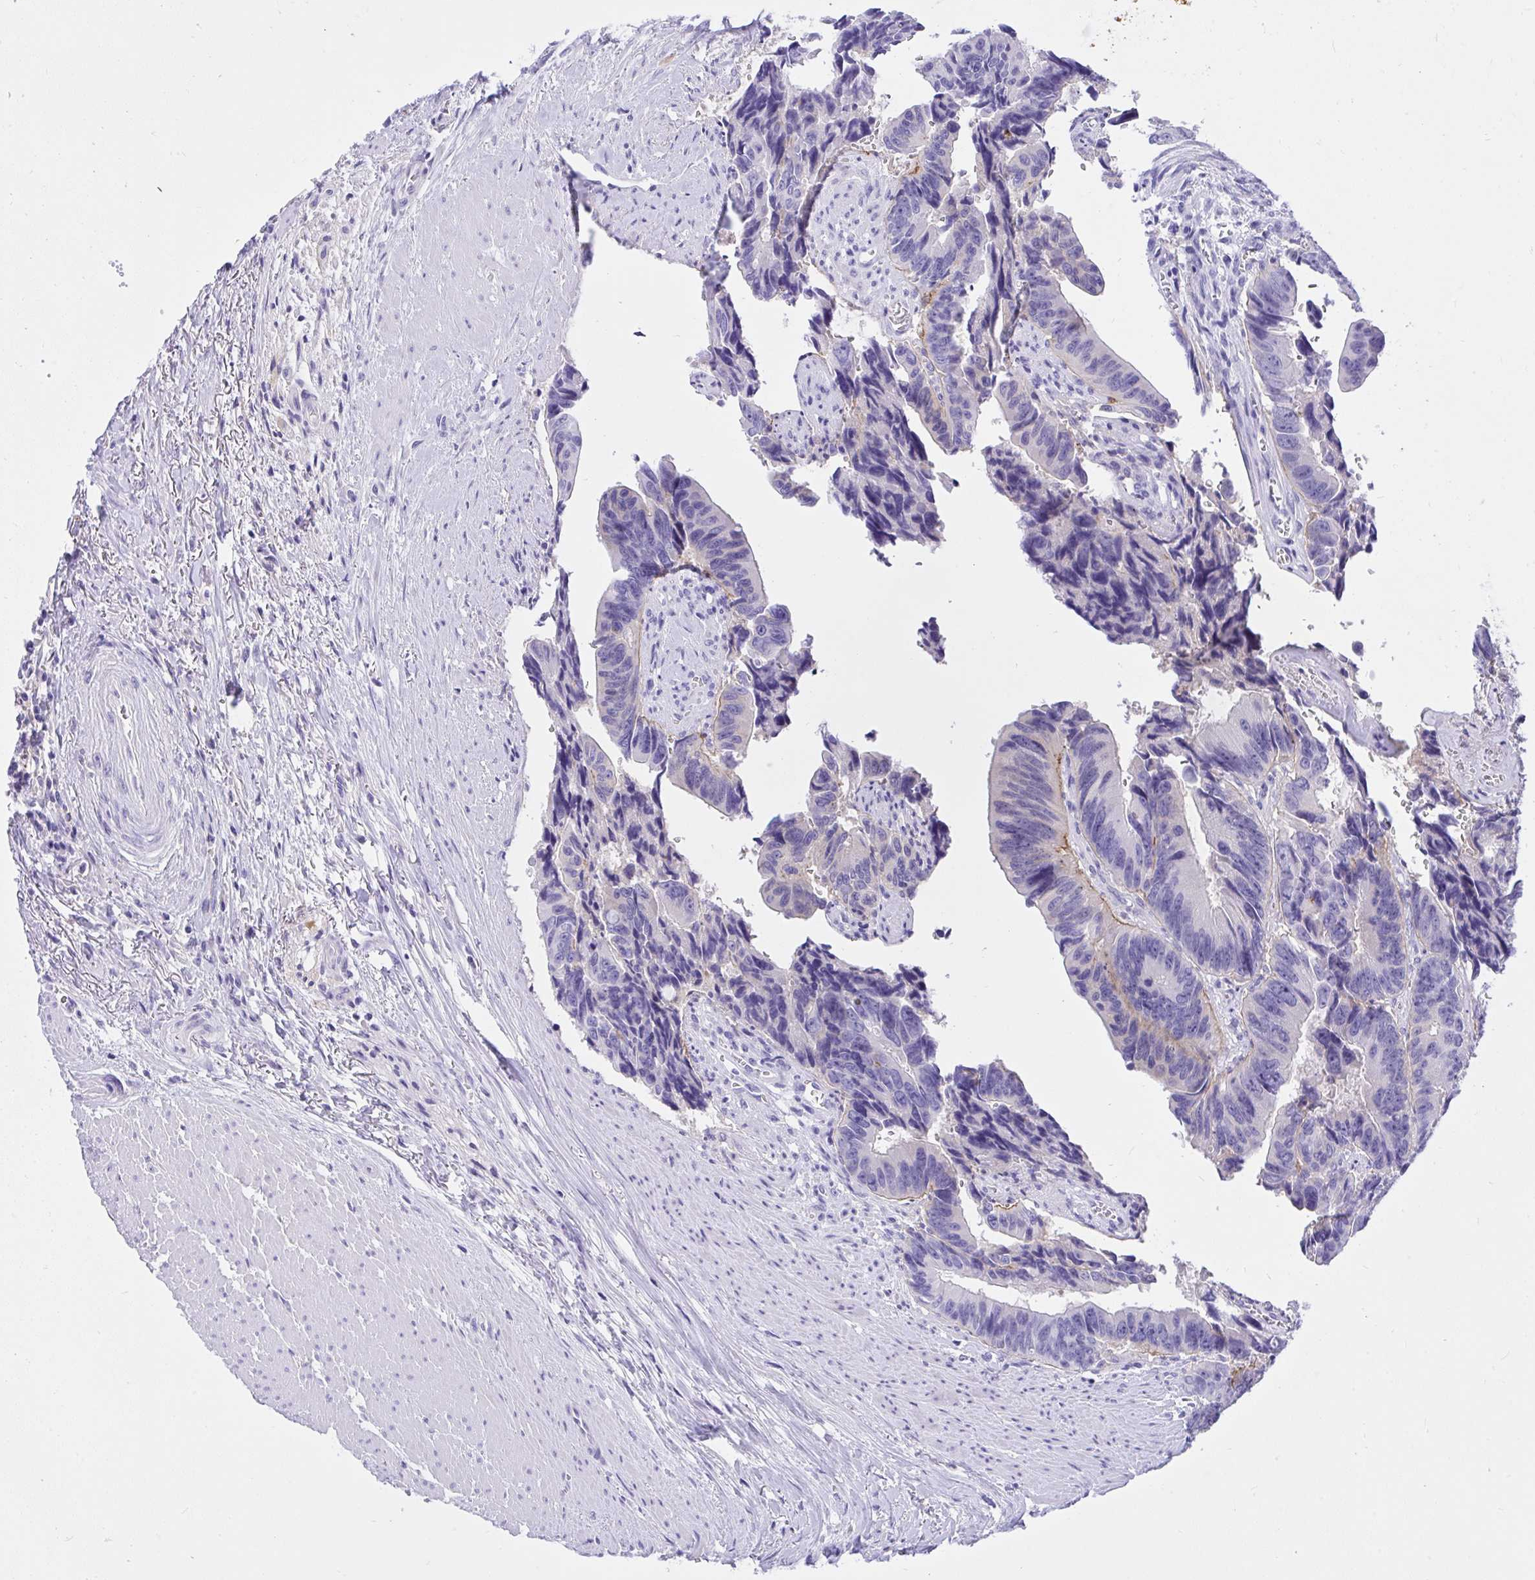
{"staining": {"intensity": "negative", "quantity": "none", "location": "none"}, "tissue": "colorectal cancer", "cell_type": "Tumor cells", "image_type": "cancer", "snomed": [{"axis": "morphology", "description": "Adenocarcinoma, NOS"}, {"axis": "topography", "description": "Rectum"}], "caption": "A micrograph of human colorectal adenocarcinoma is negative for staining in tumor cells.", "gene": "TLN2", "patient": {"sex": "male", "age": 76}}